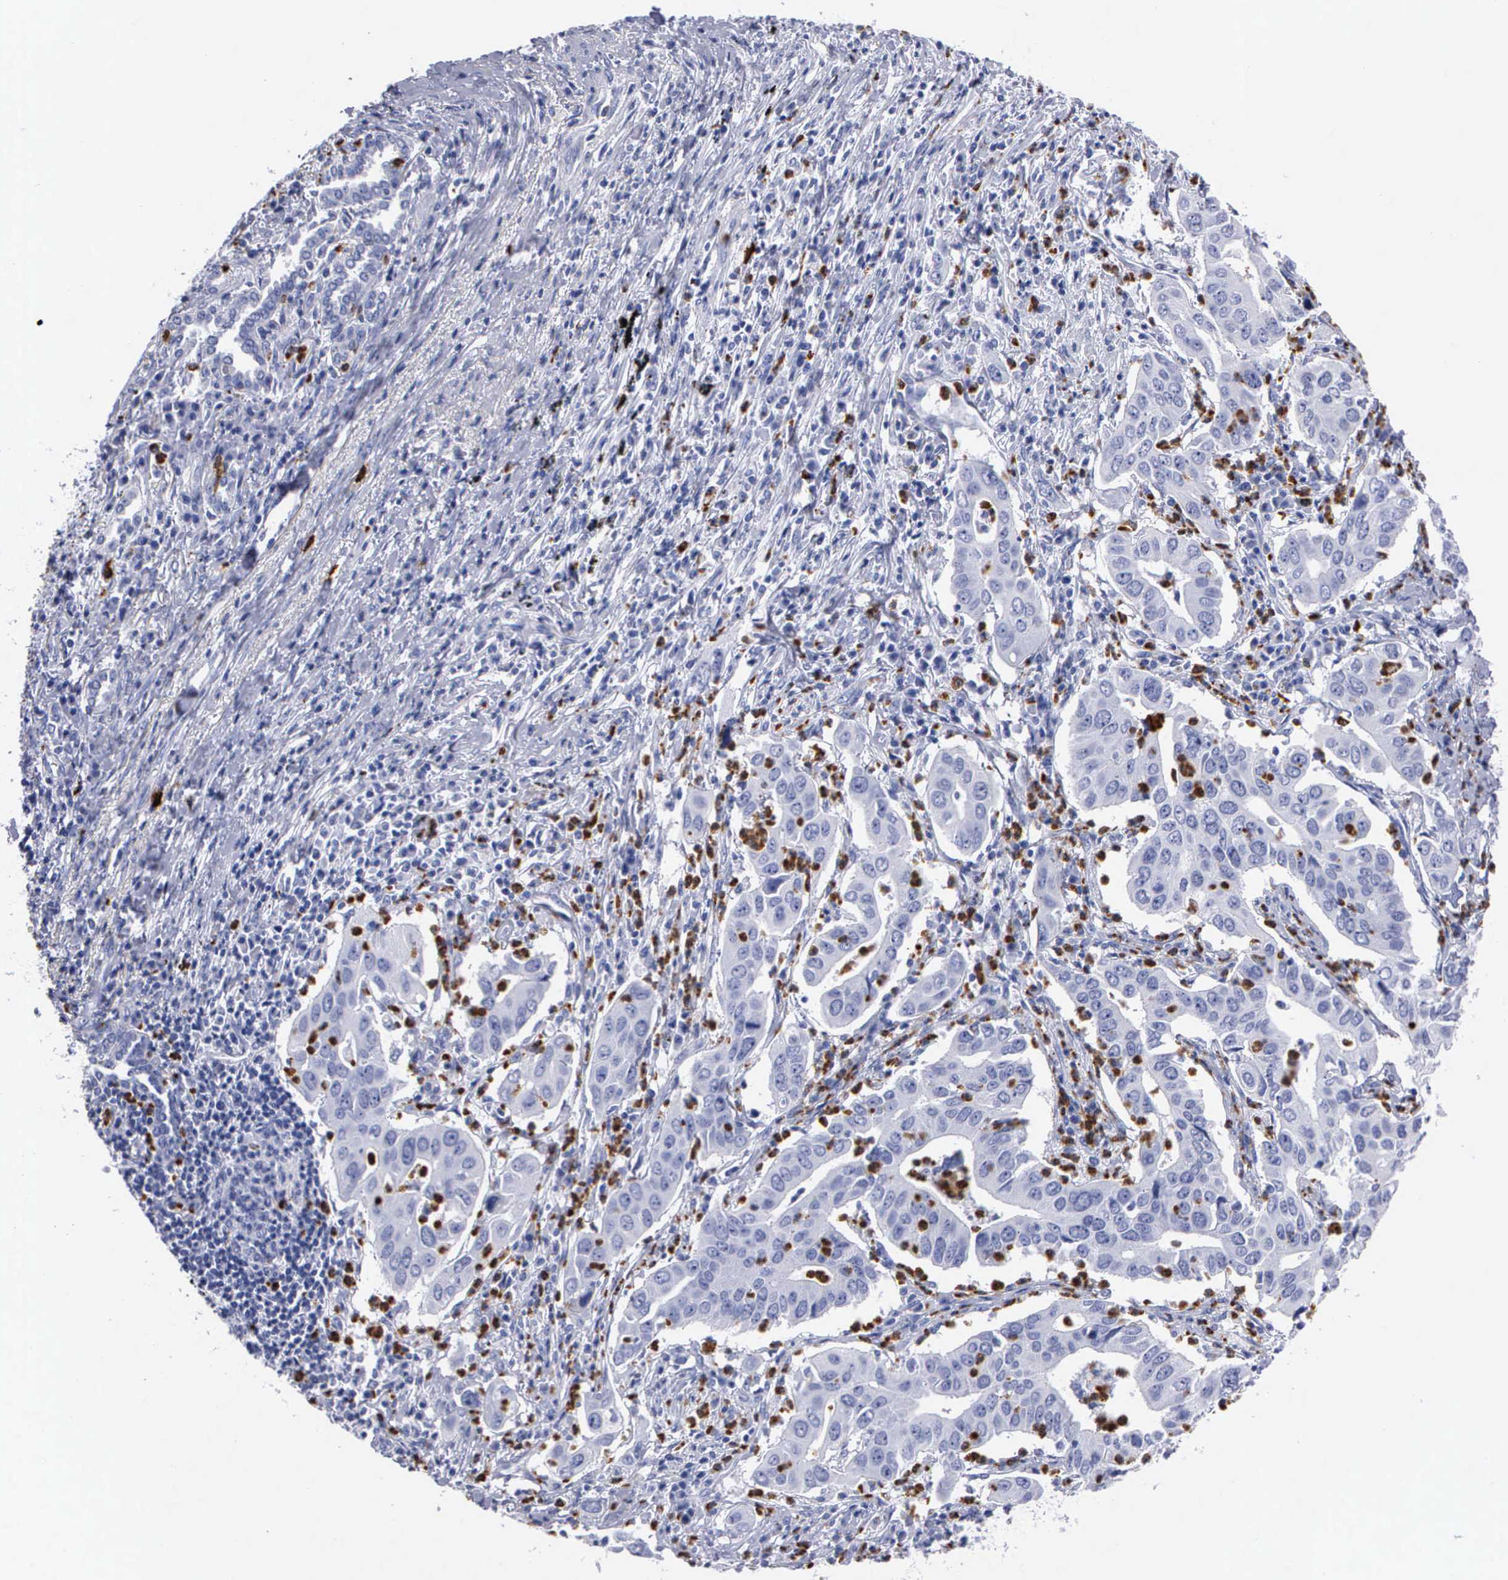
{"staining": {"intensity": "negative", "quantity": "none", "location": "none"}, "tissue": "lung cancer", "cell_type": "Tumor cells", "image_type": "cancer", "snomed": [{"axis": "morphology", "description": "Adenocarcinoma, NOS"}, {"axis": "topography", "description": "Lung"}], "caption": "The photomicrograph displays no significant staining in tumor cells of adenocarcinoma (lung).", "gene": "CTSG", "patient": {"sex": "male", "age": 48}}